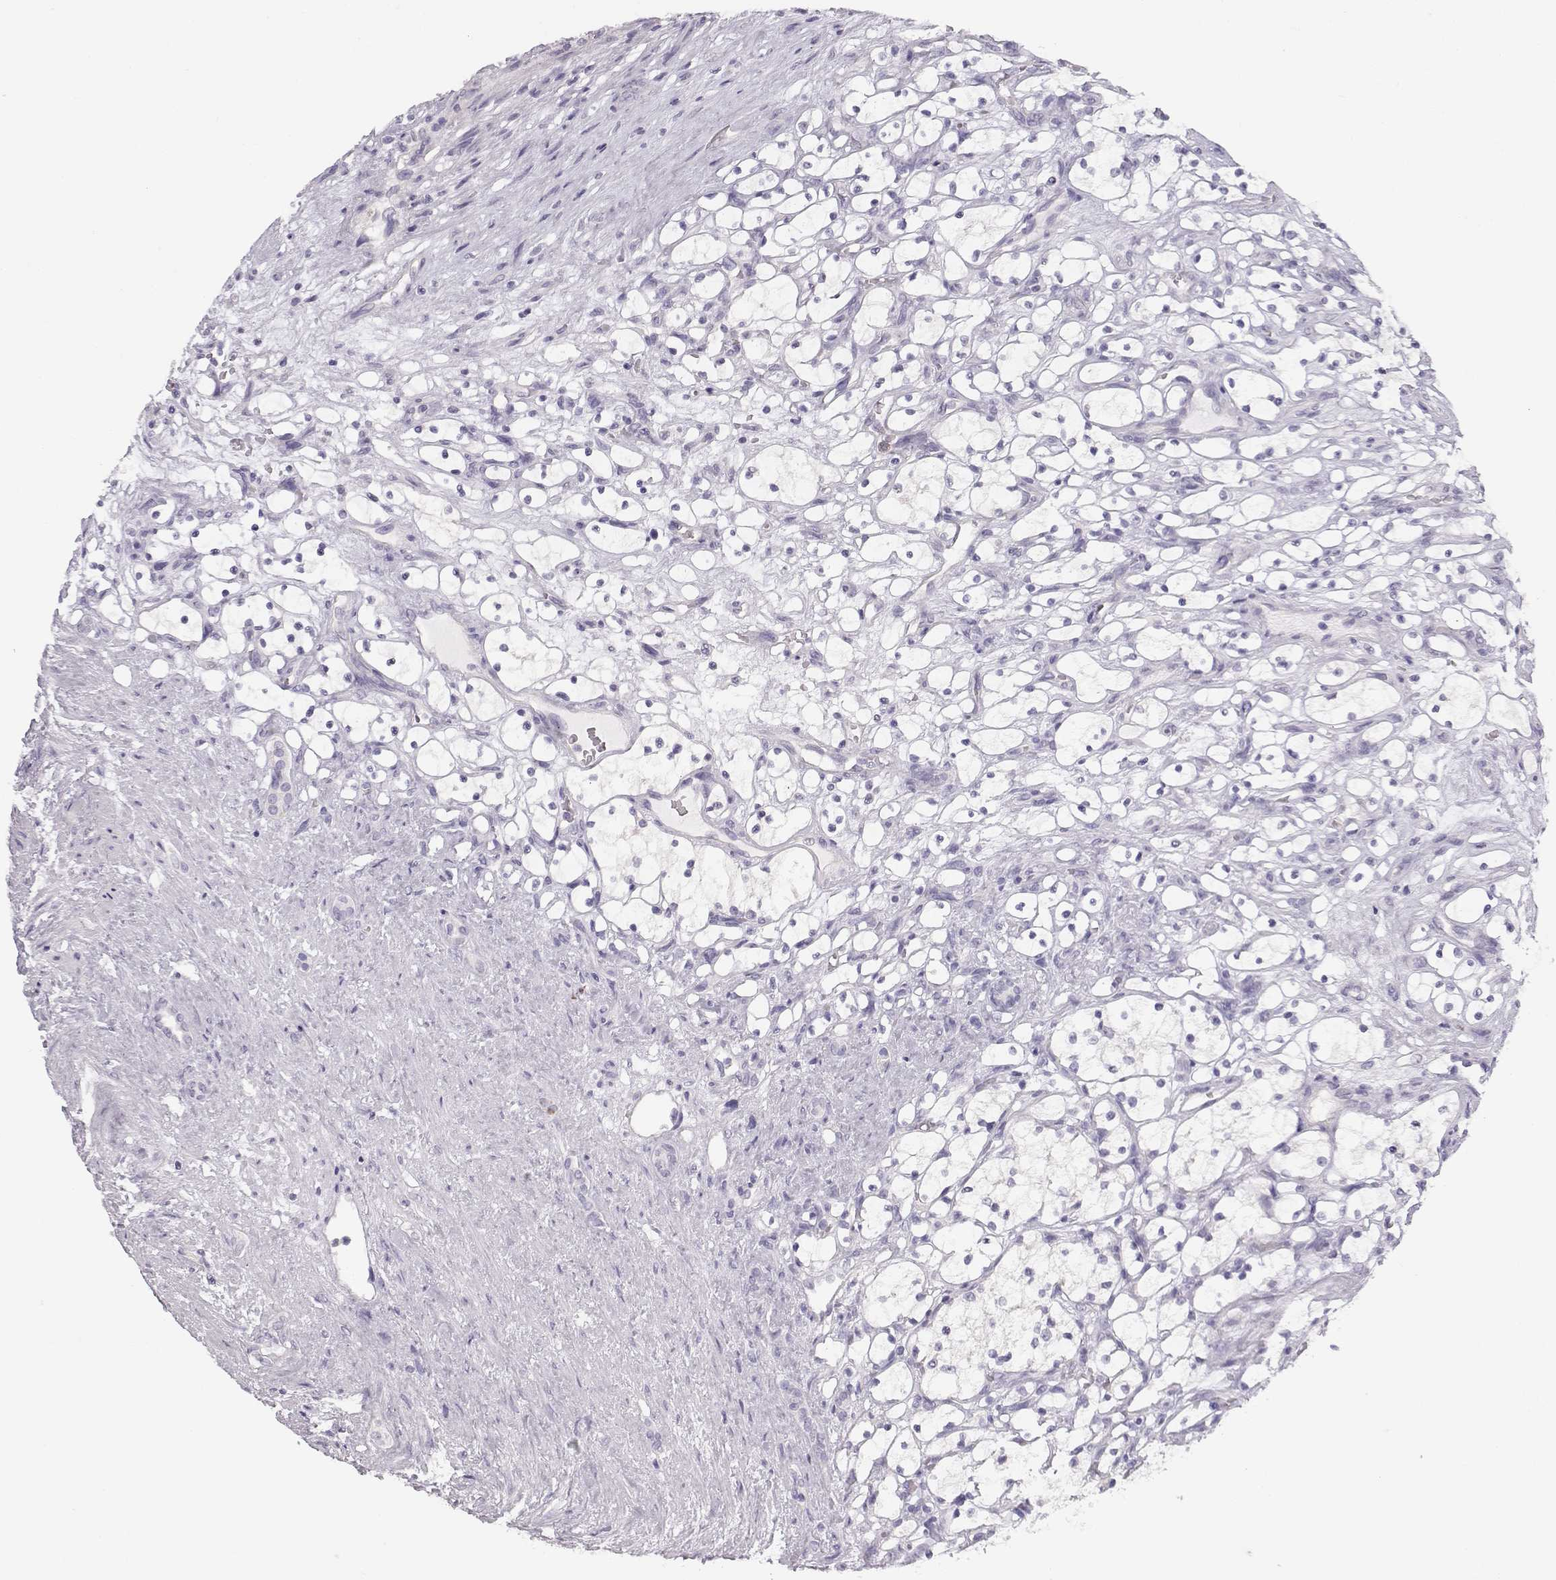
{"staining": {"intensity": "negative", "quantity": "none", "location": "none"}, "tissue": "renal cancer", "cell_type": "Tumor cells", "image_type": "cancer", "snomed": [{"axis": "morphology", "description": "Adenocarcinoma, NOS"}, {"axis": "topography", "description": "Kidney"}], "caption": "This is an immunohistochemistry (IHC) histopathology image of adenocarcinoma (renal). There is no staining in tumor cells.", "gene": "NUTM1", "patient": {"sex": "female", "age": 69}}